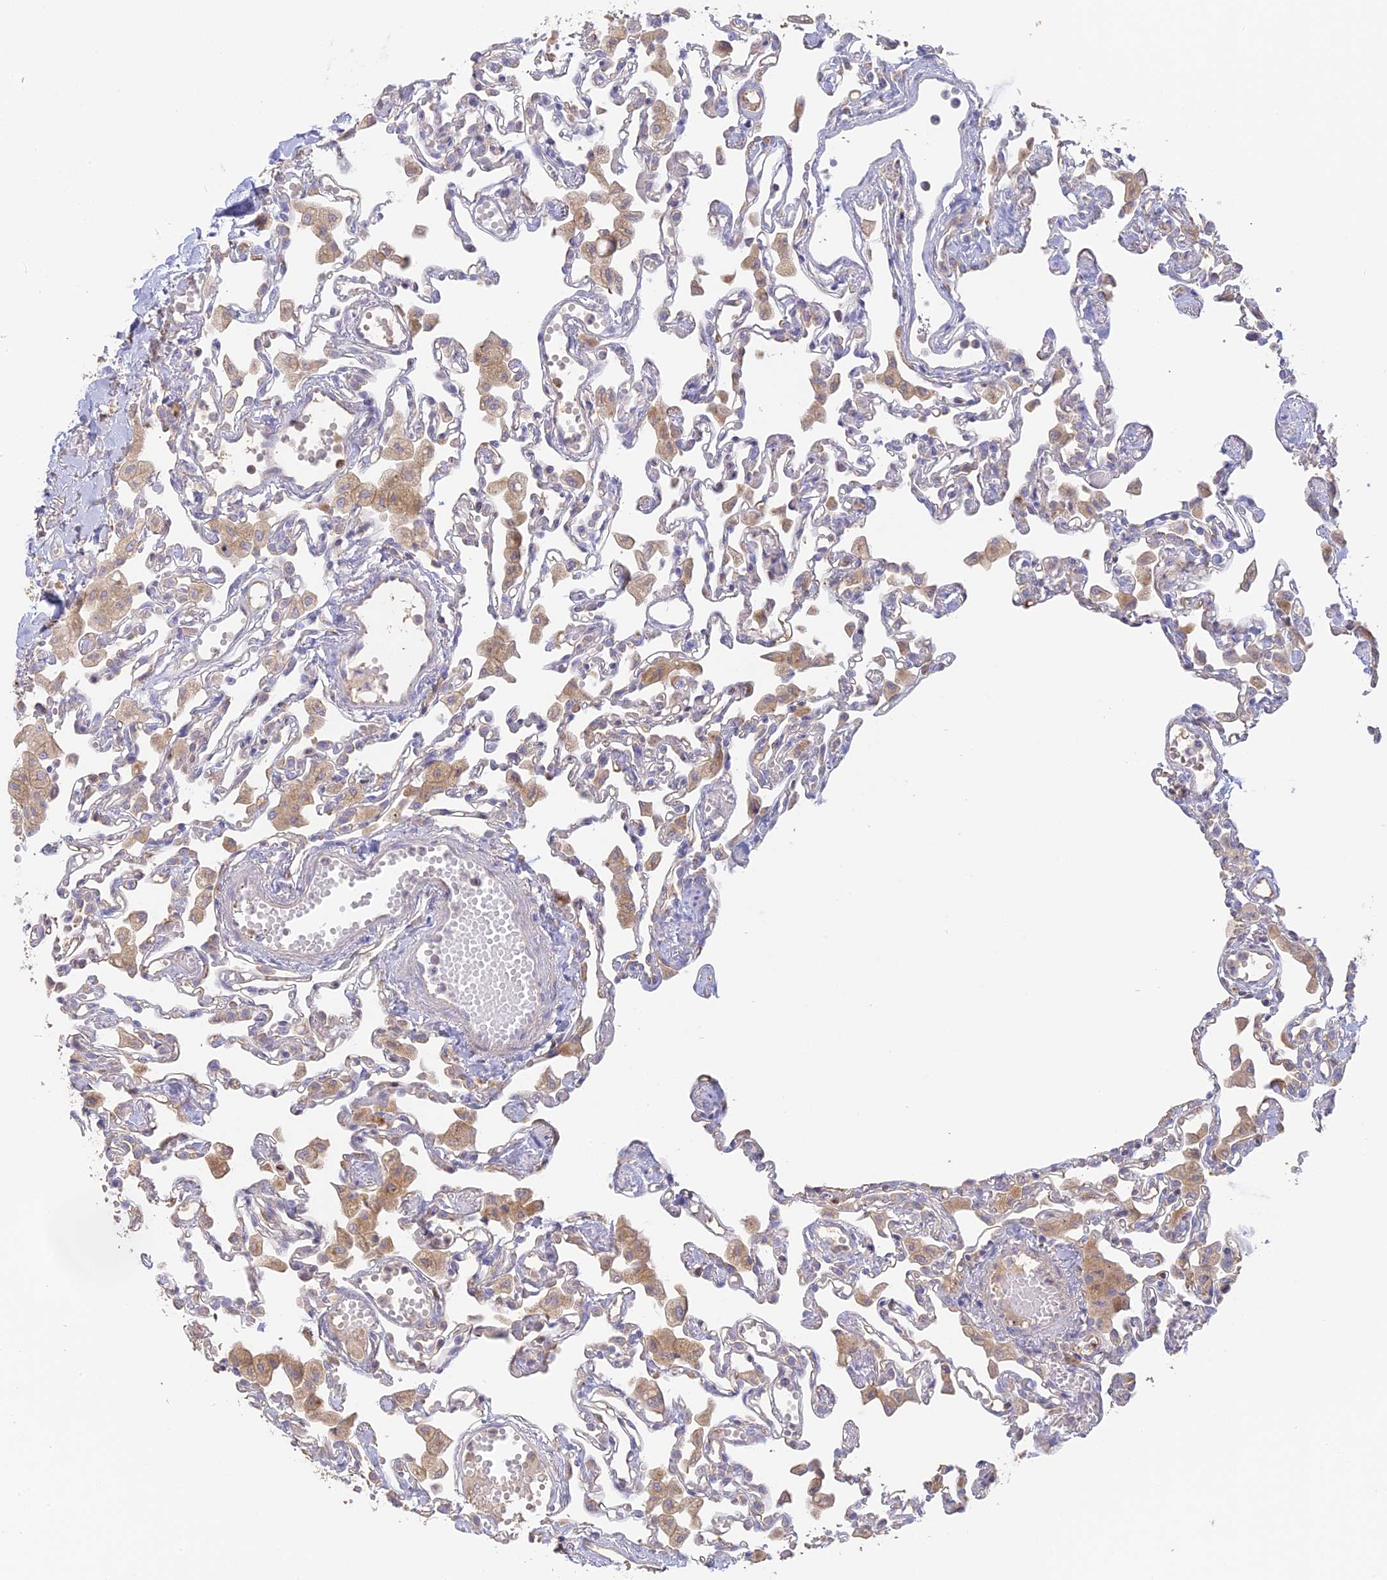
{"staining": {"intensity": "moderate", "quantity": "<25%", "location": "cytoplasmic/membranous"}, "tissue": "lung", "cell_type": "Alveolar cells", "image_type": "normal", "snomed": [{"axis": "morphology", "description": "Normal tissue, NOS"}, {"axis": "topography", "description": "Bronchus"}, {"axis": "topography", "description": "Lung"}], "caption": "Brown immunohistochemical staining in benign lung reveals moderate cytoplasmic/membranous positivity in about <25% of alveolar cells.", "gene": "SFT2D2", "patient": {"sex": "female", "age": 49}}